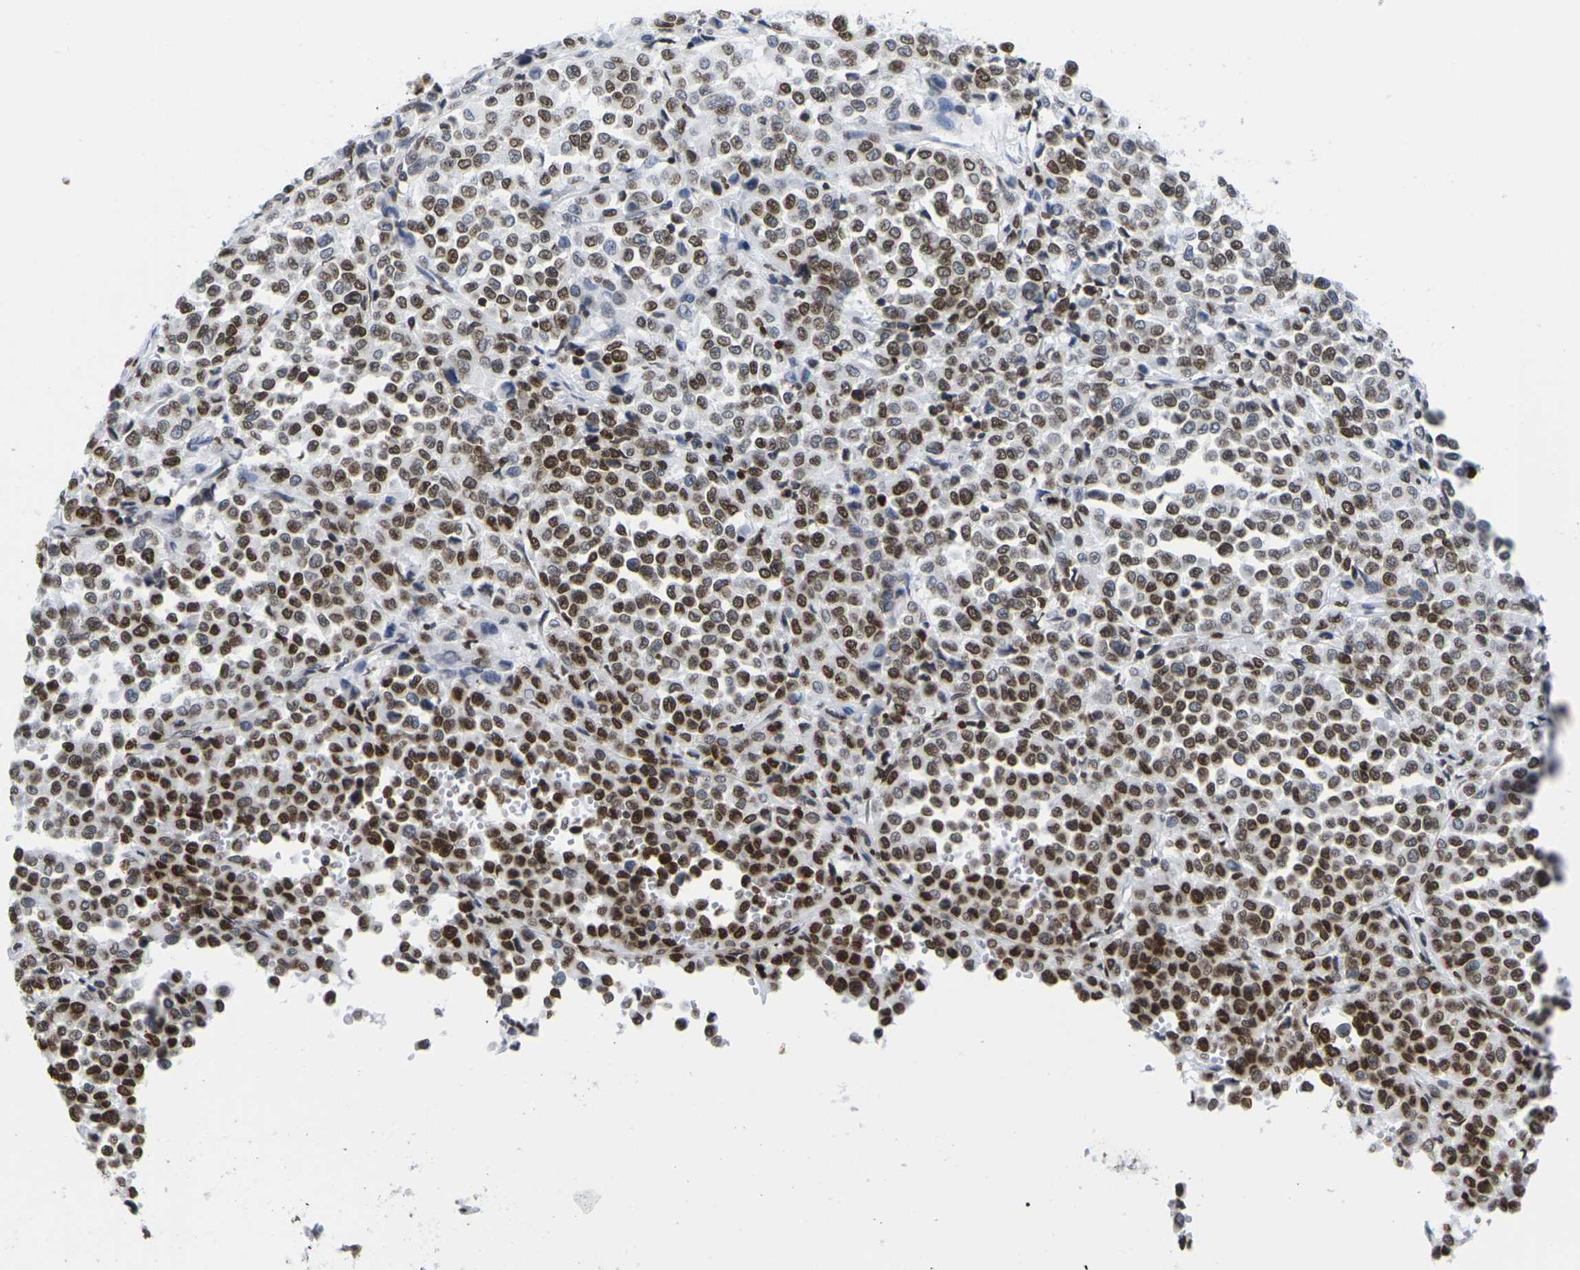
{"staining": {"intensity": "strong", "quantity": ">75%", "location": "cytoplasmic/membranous,nuclear"}, "tissue": "melanoma", "cell_type": "Tumor cells", "image_type": "cancer", "snomed": [{"axis": "morphology", "description": "Malignant melanoma, Metastatic site"}, {"axis": "topography", "description": "Pancreas"}], "caption": "Melanoma stained with DAB IHC reveals high levels of strong cytoplasmic/membranous and nuclear positivity in approximately >75% of tumor cells. Nuclei are stained in blue.", "gene": "H2AC21", "patient": {"sex": "female", "age": 30}}